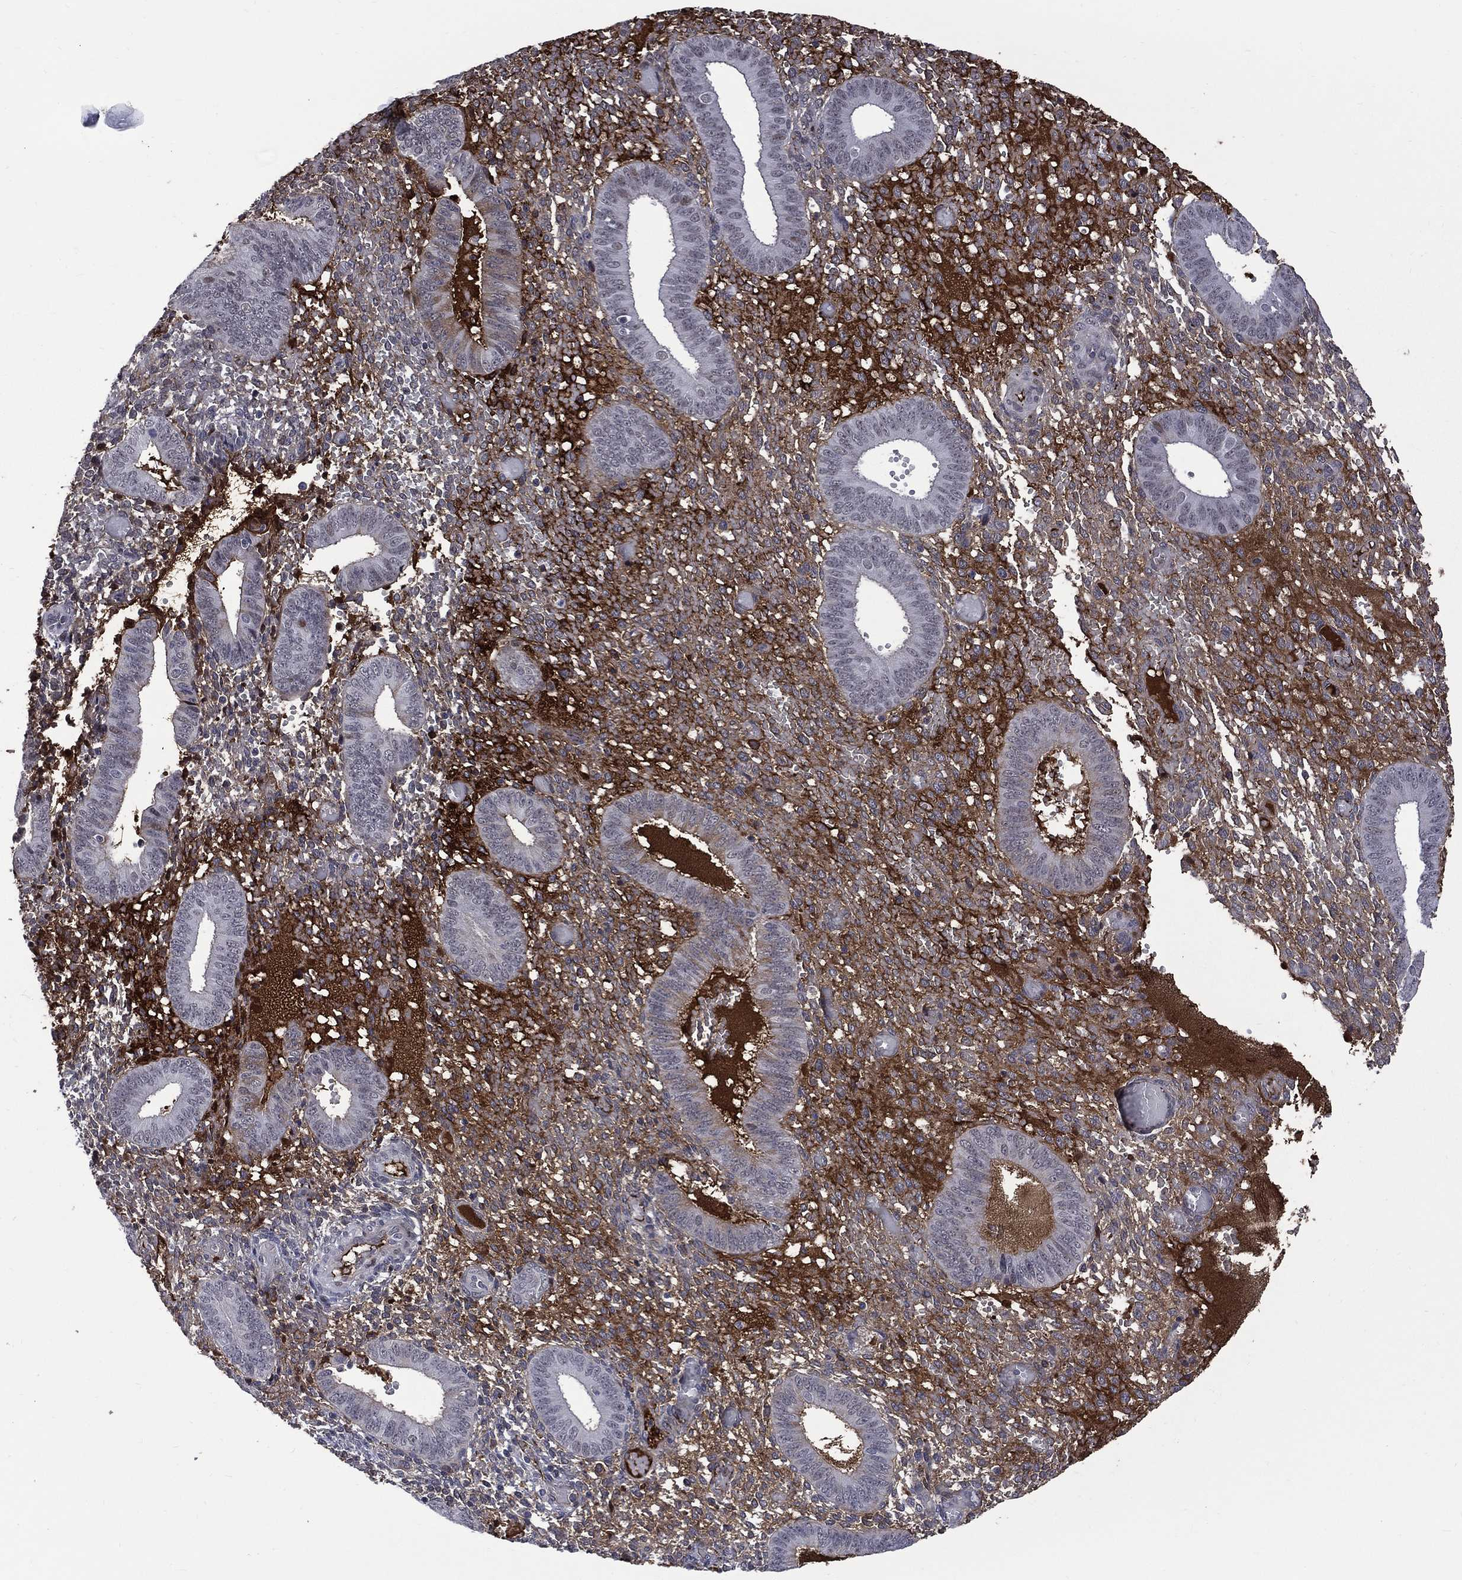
{"staining": {"intensity": "negative", "quantity": "none", "location": "none"}, "tissue": "endometrium", "cell_type": "Cells in endometrial stroma", "image_type": "normal", "snomed": [{"axis": "morphology", "description": "Normal tissue, NOS"}, {"axis": "topography", "description": "Endometrium"}], "caption": "Histopathology image shows no protein expression in cells in endometrial stroma of benign endometrium. (DAB (3,3'-diaminobenzidine) immunohistochemistry (IHC), high magnification).", "gene": "FGG", "patient": {"sex": "female", "age": 42}}